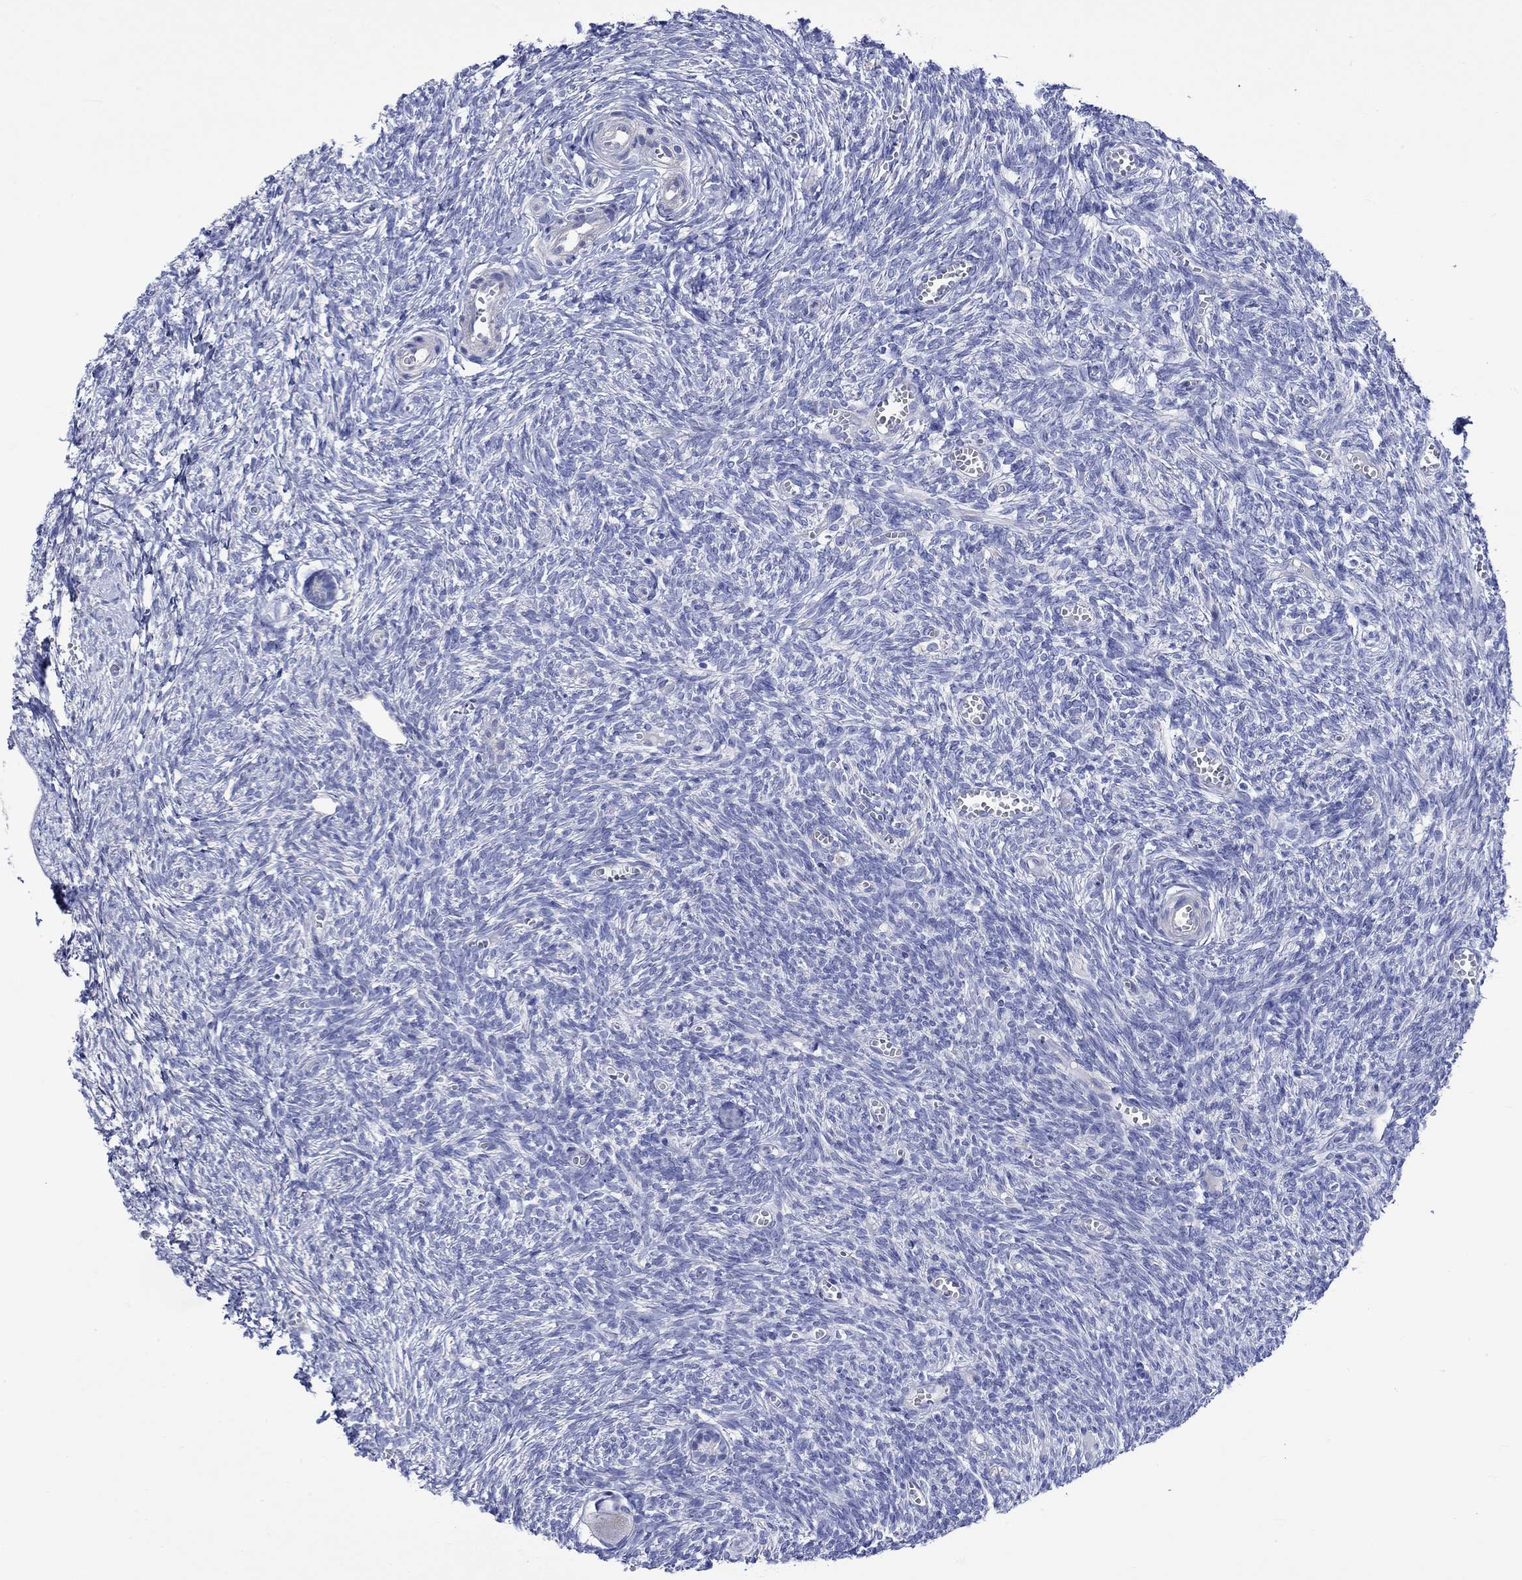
{"staining": {"intensity": "negative", "quantity": "none", "location": "none"}, "tissue": "ovary", "cell_type": "Ovarian stroma cells", "image_type": "normal", "snomed": [{"axis": "morphology", "description": "Normal tissue, NOS"}, {"axis": "topography", "description": "Ovary"}], "caption": "The image shows no significant expression in ovarian stroma cells of ovary.", "gene": "HARBI1", "patient": {"sex": "female", "age": 43}}